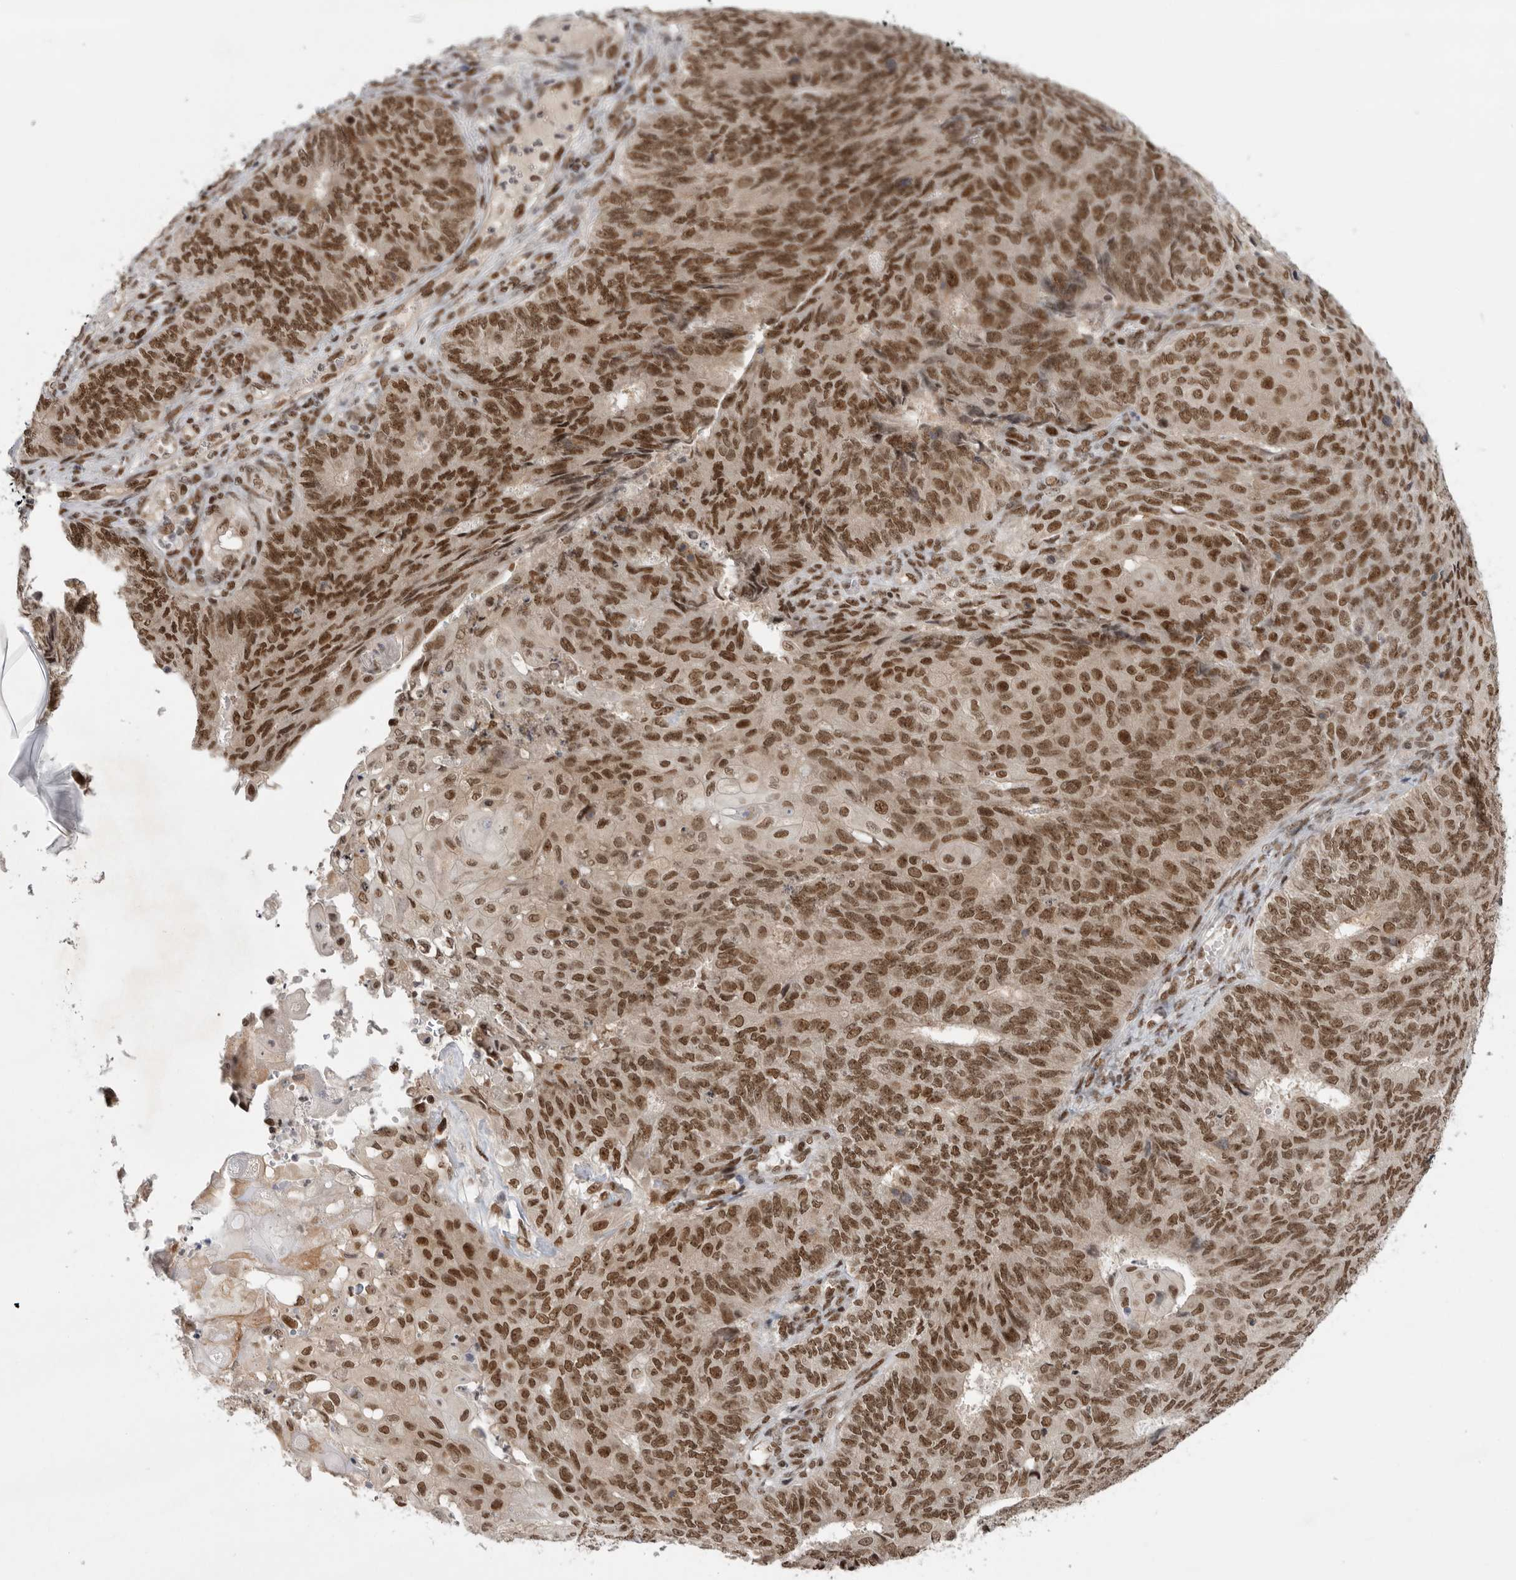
{"staining": {"intensity": "strong", "quantity": ">75%", "location": "nuclear"}, "tissue": "endometrial cancer", "cell_type": "Tumor cells", "image_type": "cancer", "snomed": [{"axis": "morphology", "description": "Adenocarcinoma, NOS"}, {"axis": "topography", "description": "Endometrium"}], "caption": "Endometrial cancer (adenocarcinoma) stained with DAB immunohistochemistry (IHC) reveals high levels of strong nuclear staining in about >75% of tumor cells.", "gene": "ZNF830", "patient": {"sex": "female", "age": 32}}